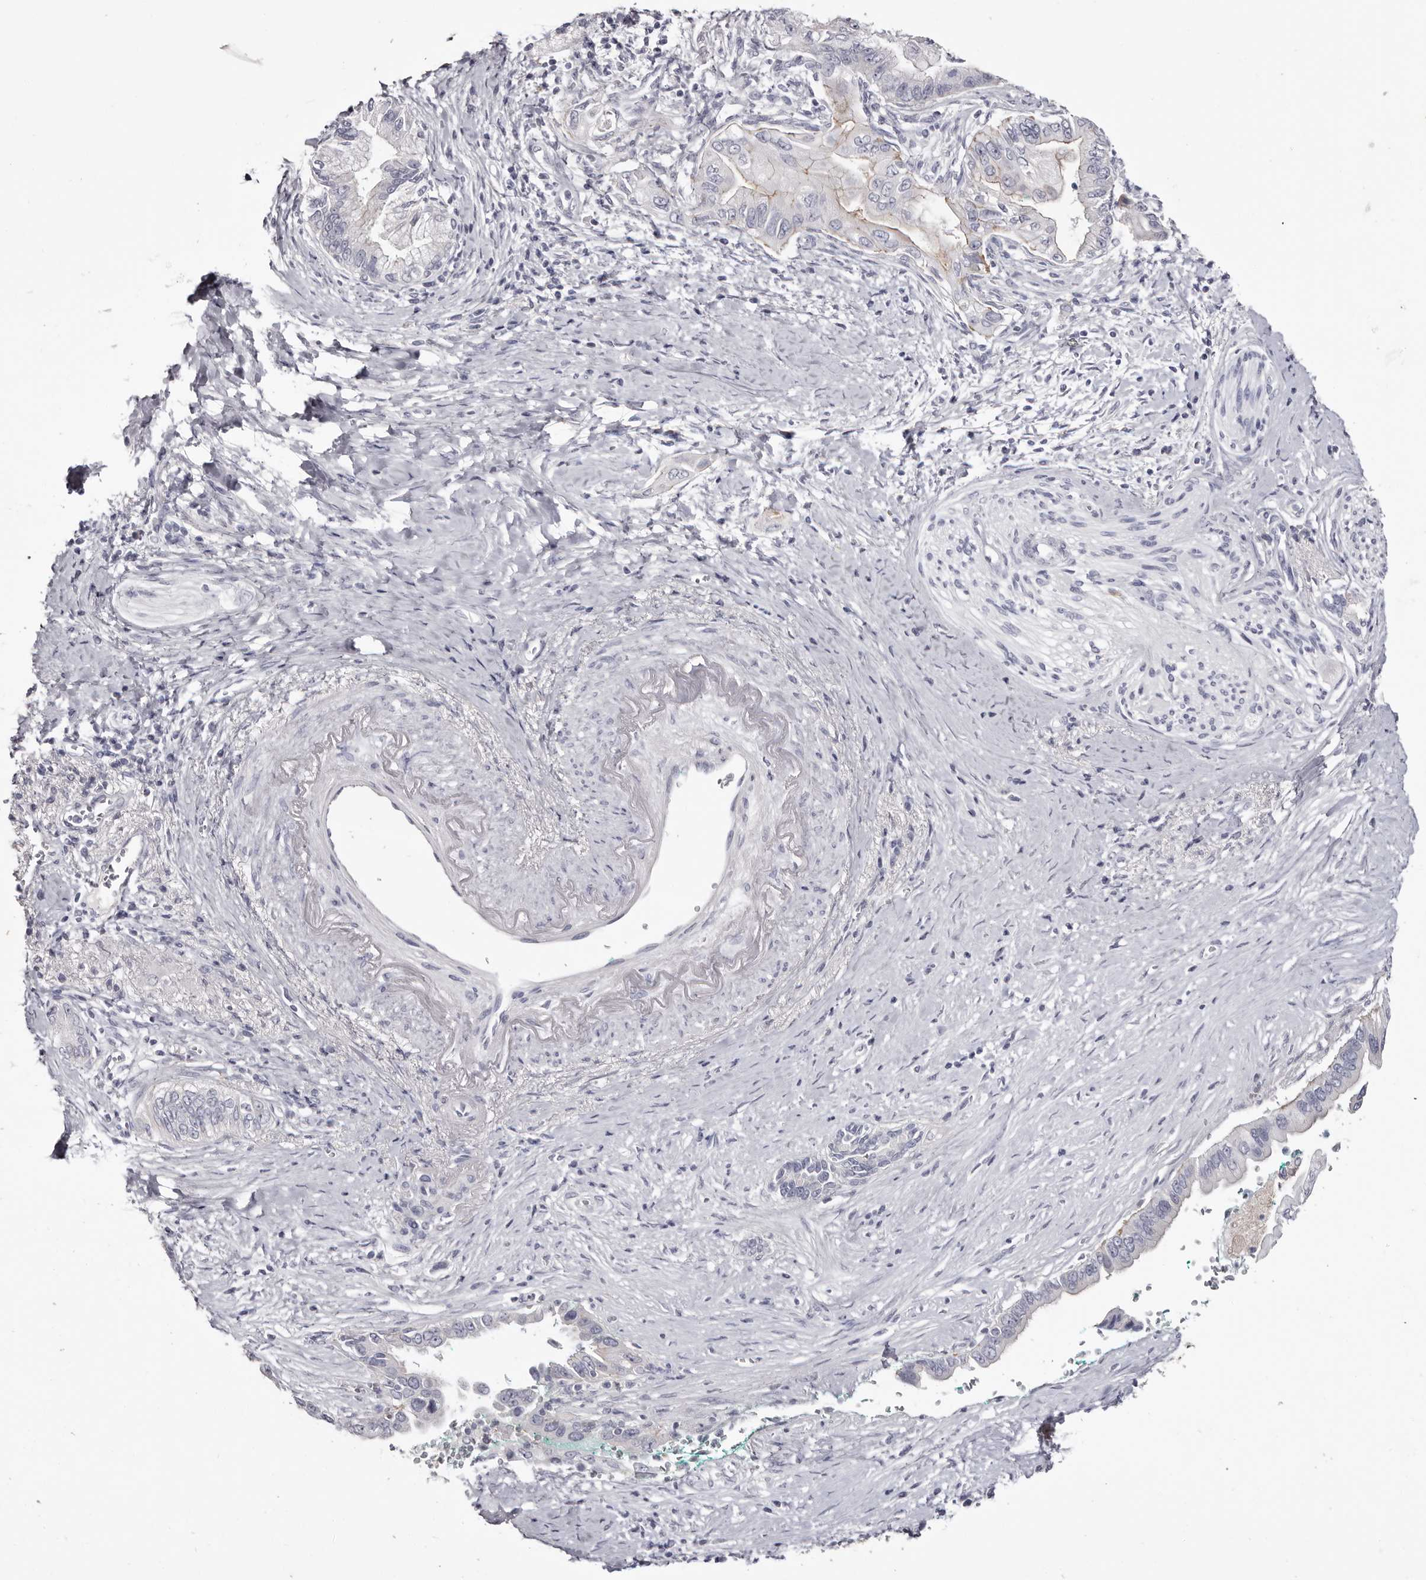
{"staining": {"intensity": "negative", "quantity": "none", "location": "none"}, "tissue": "pancreatic cancer", "cell_type": "Tumor cells", "image_type": "cancer", "snomed": [{"axis": "morphology", "description": "Adenocarcinoma, NOS"}, {"axis": "topography", "description": "Pancreas"}], "caption": "This image is of pancreatic cancer stained with IHC to label a protein in brown with the nuclei are counter-stained blue. There is no staining in tumor cells.", "gene": "CA6", "patient": {"sex": "male", "age": 78}}